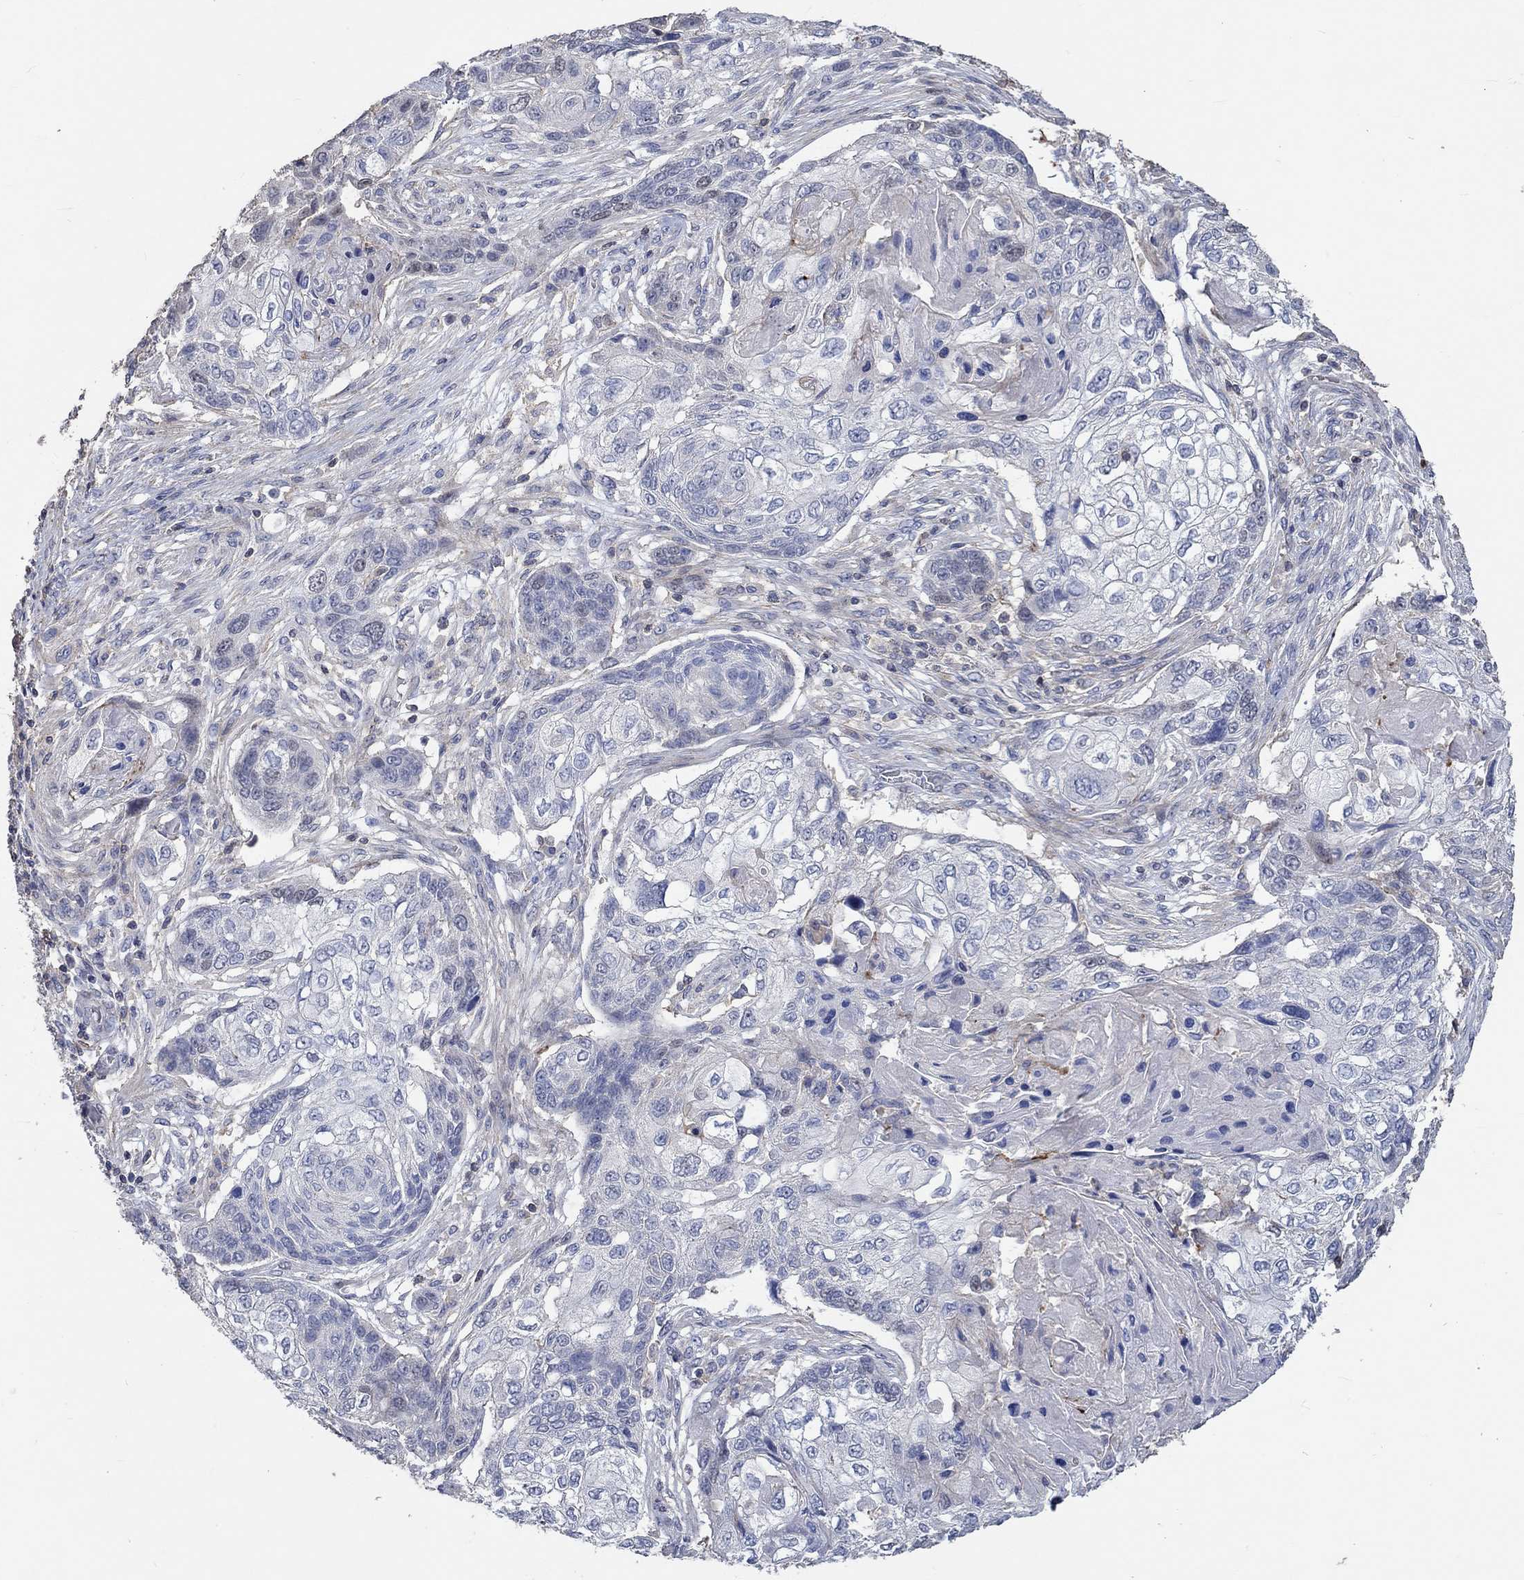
{"staining": {"intensity": "negative", "quantity": "none", "location": "none"}, "tissue": "lung cancer", "cell_type": "Tumor cells", "image_type": "cancer", "snomed": [{"axis": "morphology", "description": "Normal tissue, NOS"}, {"axis": "morphology", "description": "Squamous cell carcinoma, NOS"}, {"axis": "topography", "description": "Bronchus"}, {"axis": "topography", "description": "Lung"}], "caption": "Lung cancer (squamous cell carcinoma) was stained to show a protein in brown. There is no significant expression in tumor cells.", "gene": "TNFAIP8L3", "patient": {"sex": "male", "age": 69}}